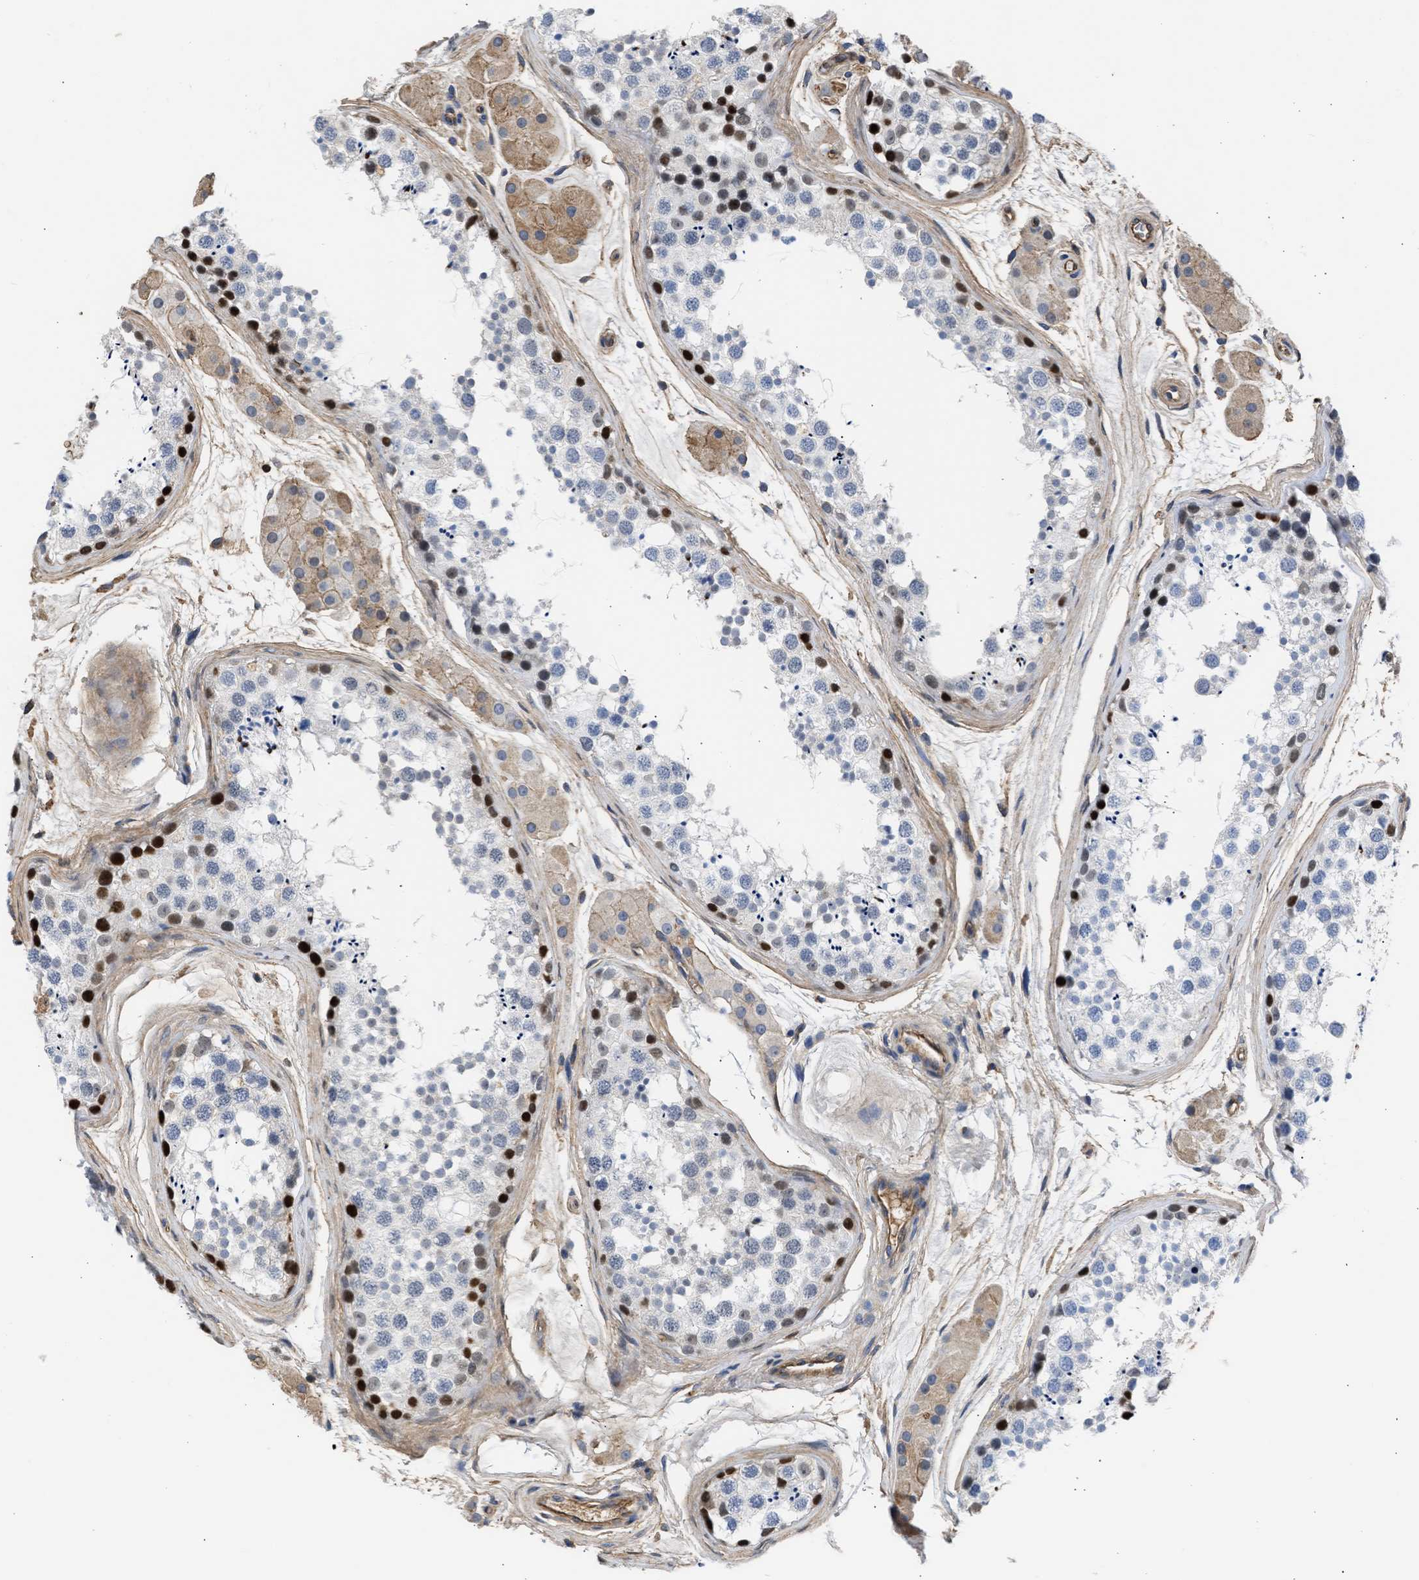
{"staining": {"intensity": "strong", "quantity": "<25%", "location": "nuclear"}, "tissue": "testis", "cell_type": "Cells in seminiferous ducts", "image_type": "normal", "snomed": [{"axis": "morphology", "description": "Normal tissue, NOS"}, {"axis": "topography", "description": "Testis"}], "caption": "Unremarkable testis was stained to show a protein in brown. There is medium levels of strong nuclear positivity in about <25% of cells in seminiferous ducts.", "gene": "MAS1L", "patient": {"sex": "male", "age": 56}}